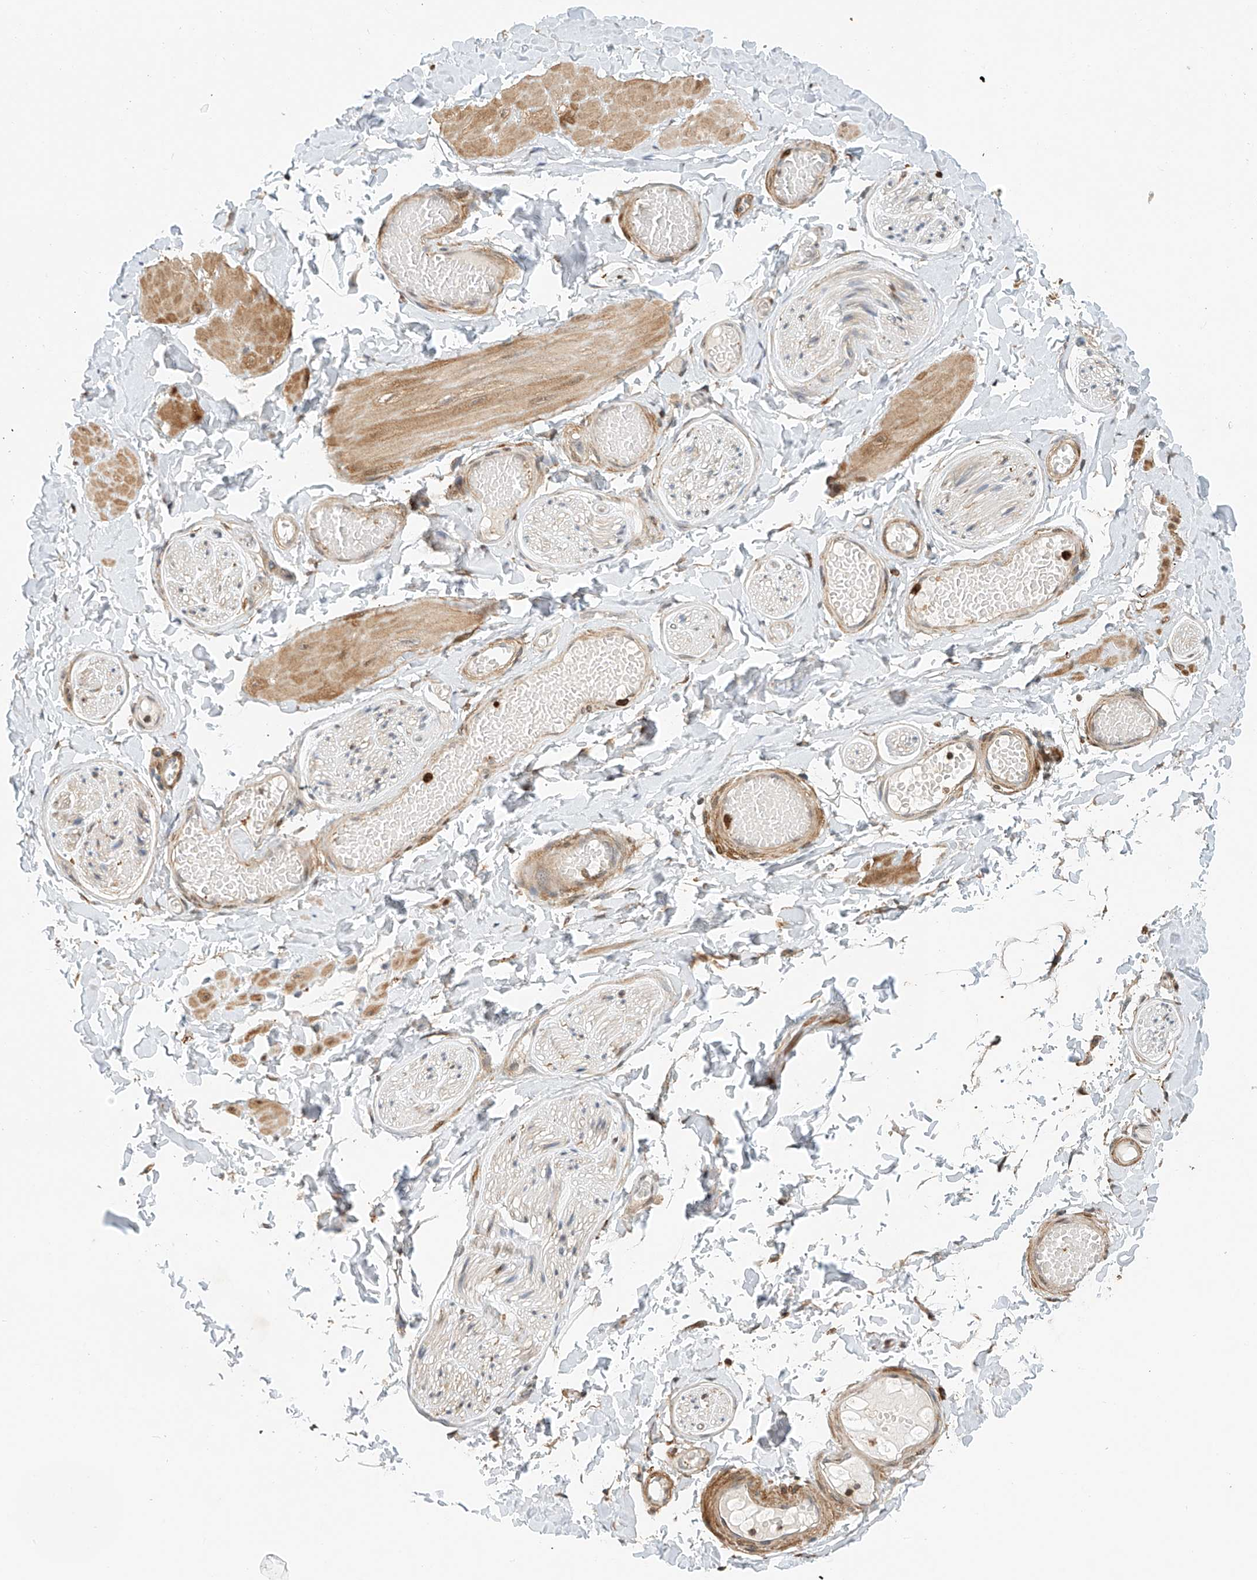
{"staining": {"intensity": "weak", "quantity": "<25%", "location": "cytoplasmic/membranous"}, "tissue": "adipose tissue", "cell_type": "Adipocytes", "image_type": "normal", "snomed": [{"axis": "morphology", "description": "Normal tissue, NOS"}, {"axis": "topography", "description": "Adipose tissue"}, {"axis": "topography", "description": "Vascular tissue"}, {"axis": "topography", "description": "Peripheral nerve tissue"}], "caption": "Unremarkable adipose tissue was stained to show a protein in brown. There is no significant staining in adipocytes.", "gene": "MICAL1", "patient": {"sex": "male", "age": 25}}